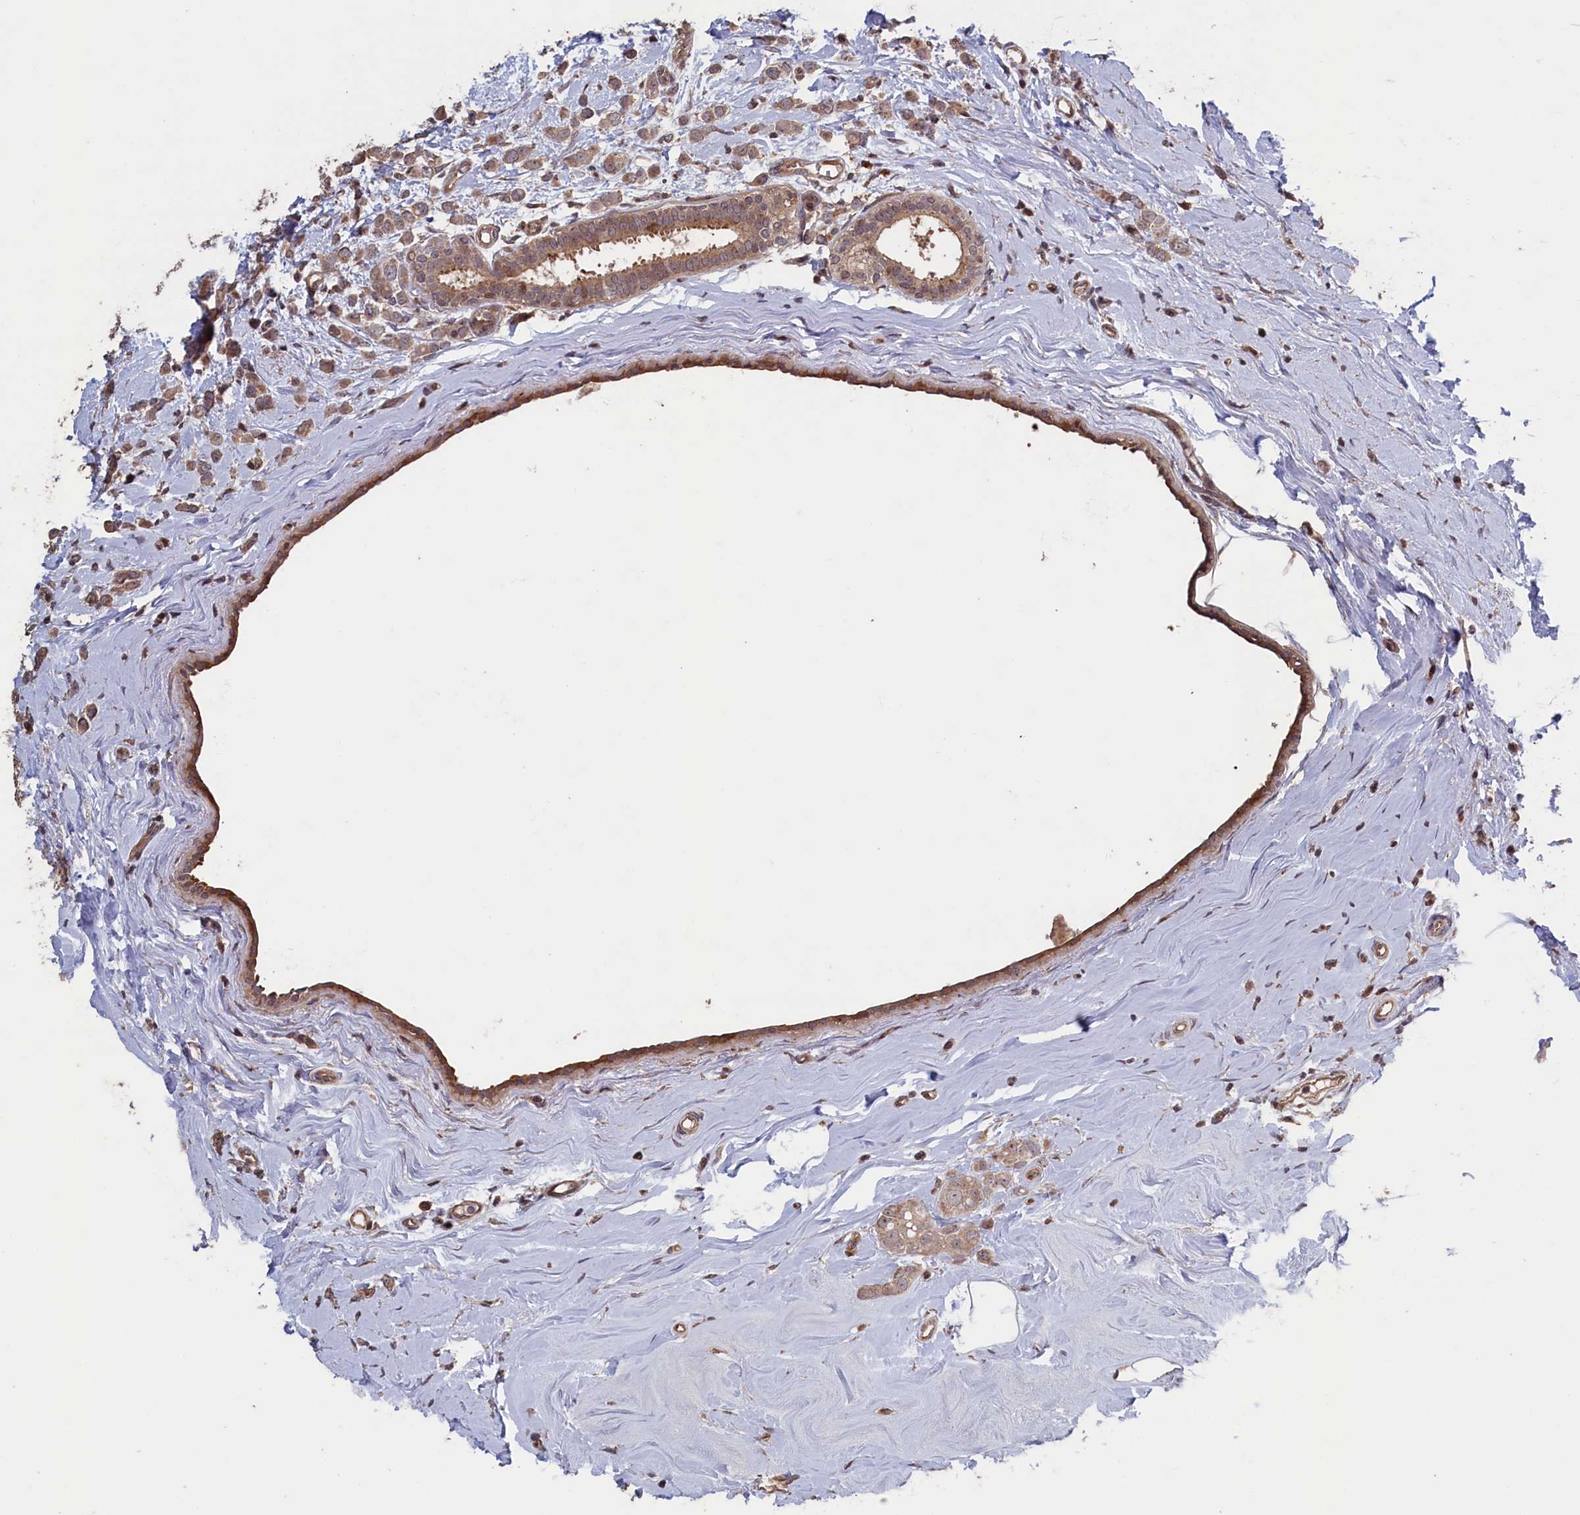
{"staining": {"intensity": "moderate", "quantity": ">75%", "location": "cytoplasmic/membranous"}, "tissue": "breast cancer", "cell_type": "Tumor cells", "image_type": "cancer", "snomed": [{"axis": "morphology", "description": "Lobular carcinoma"}, {"axis": "topography", "description": "Breast"}], "caption": "Immunohistochemical staining of breast cancer displays moderate cytoplasmic/membranous protein positivity in approximately >75% of tumor cells.", "gene": "LSG1", "patient": {"sex": "female", "age": 47}}